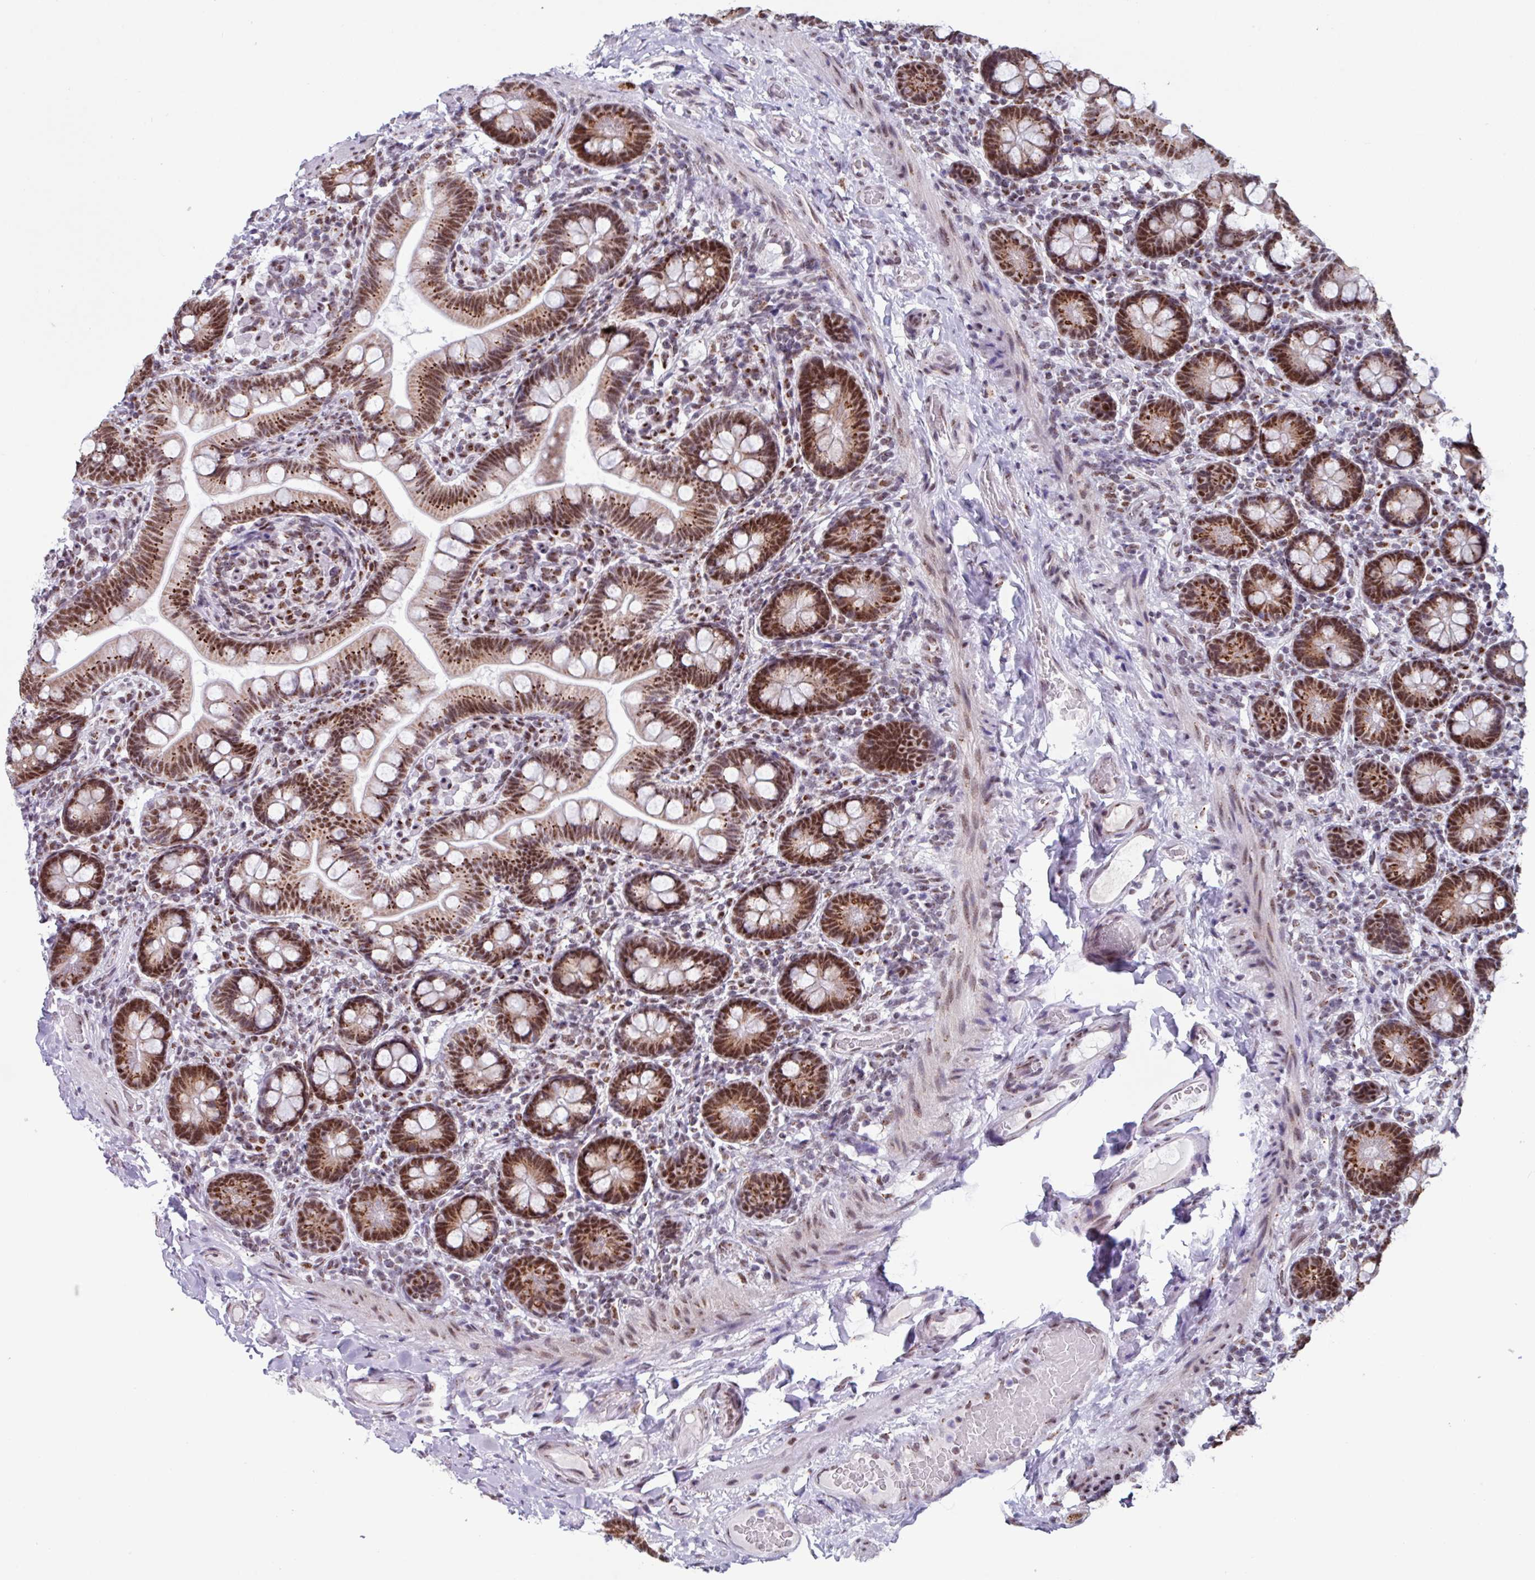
{"staining": {"intensity": "strong", "quantity": ">75%", "location": "cytoplasmic/membranous,nuclear"}, "tissue": "small intestine", "cell_type": "Glandular cells", "image_type": "normal", "snomed": [{"axis": "morphology", "description": "Normal tissue, NOS"}, {"axis": "topography", "description": "Small intestine"}], "caption": "Strong cytoplasmic/membranous,nuclear staining for a protein is seen in about >75% of glandular cells of benign small intestine using immunohistochemistry.", "gene": "PUF60", "patient": {"sex": "female", "age": 64}}